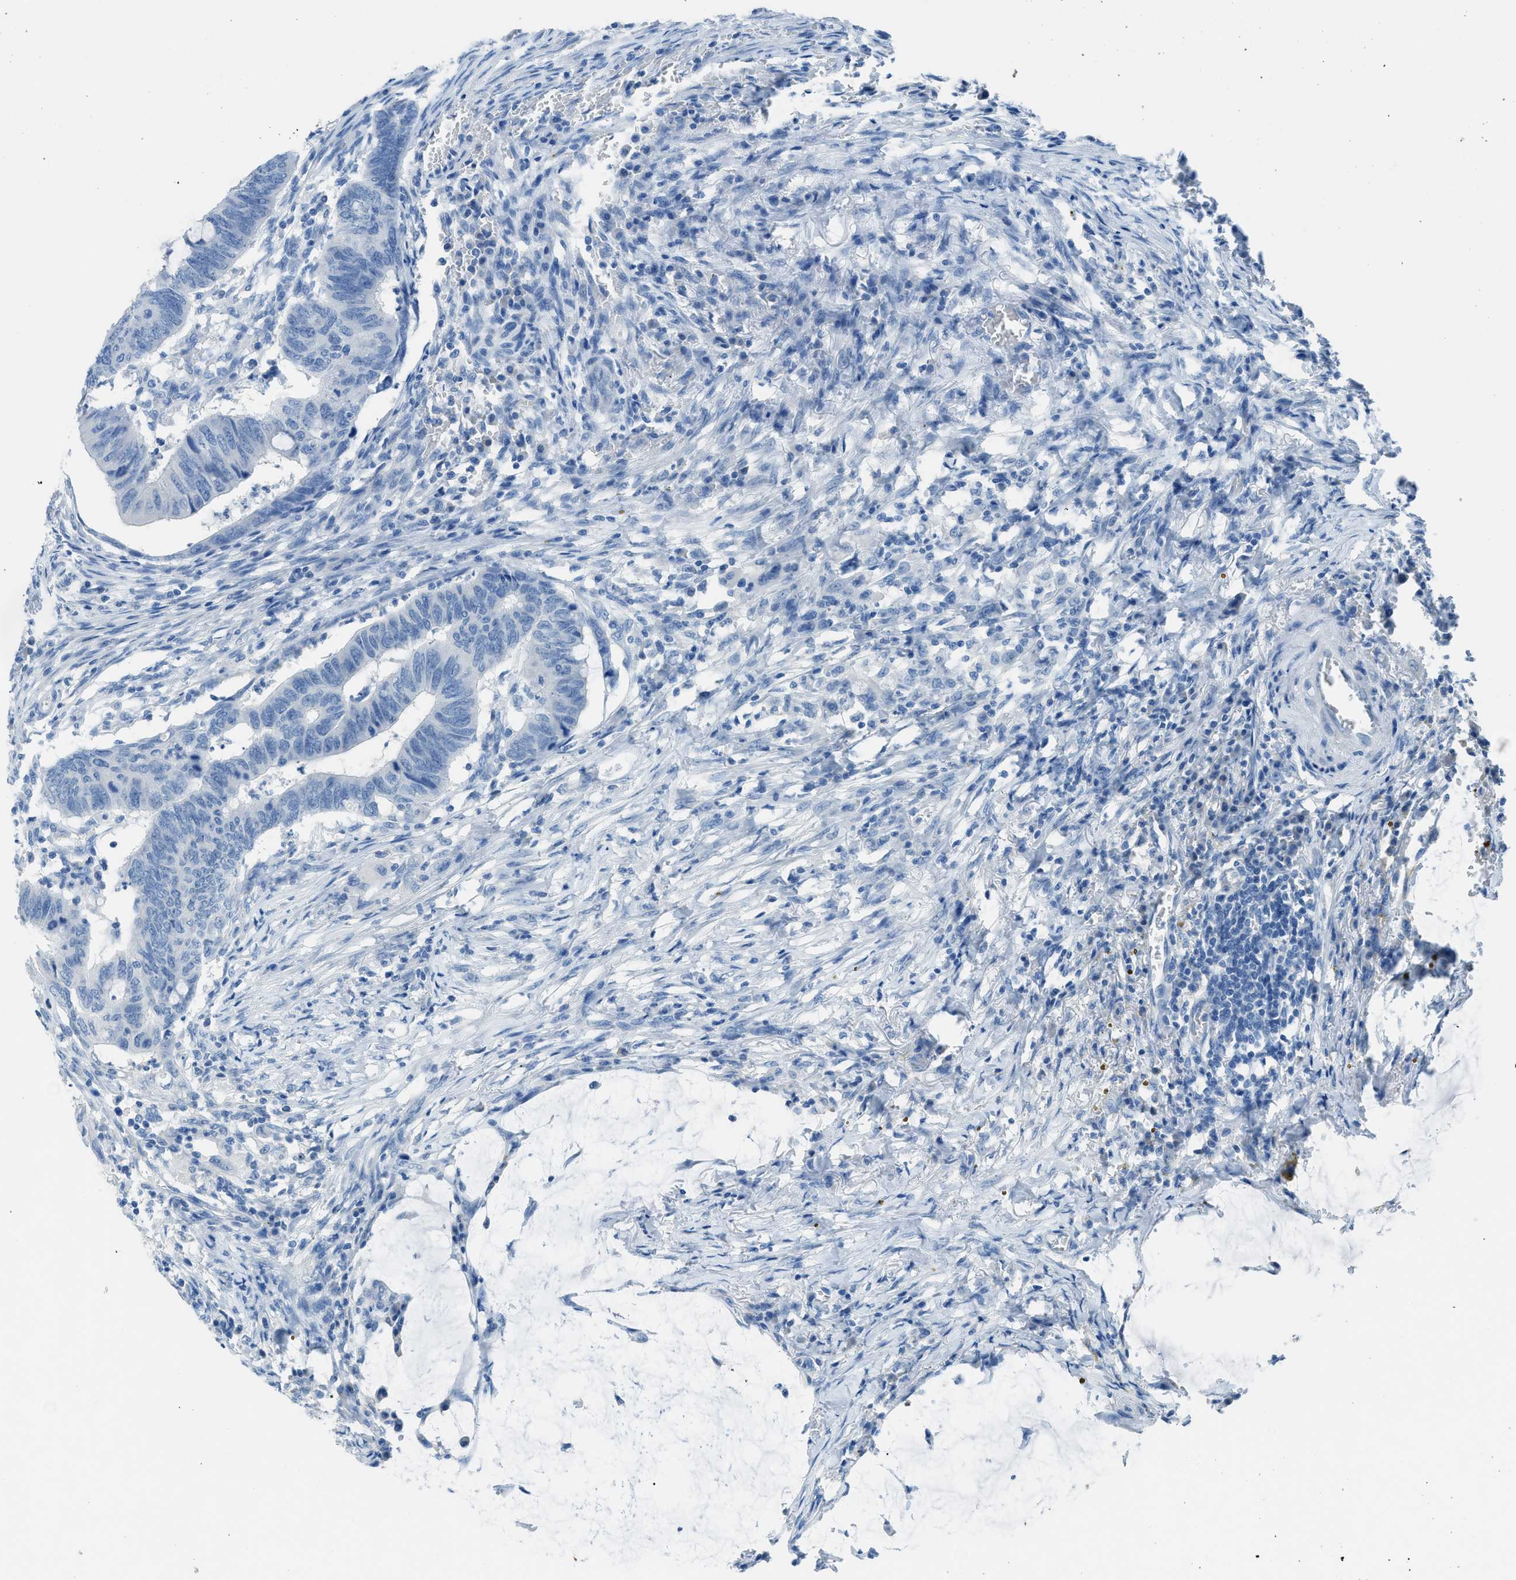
{"staining": {"intensity": "negative", "quantity": "none", "location": "none"}, "tissue": "colorectal cancer", "cell_type": "Tumor cells", "image_type": "cancer", "snomed": [{"axis": "morphology", "description": "Normal tissue, NOS"}, {"axis": "morphology", "description": "Adenocarcinoma, NOS"}, {"axis": "topography", "description": "Rectum"}, {"axis": "topography", "description": "Peripheral nerve tissue"}], "caption": "High power microscopy micrograph of an IHC histopathology image of colorectal cancer (adenocarcinoma), revealing no significant positivity in tumor cells.", "gene": "ACAN", "patient": {"sex": "male", "age": 92}}